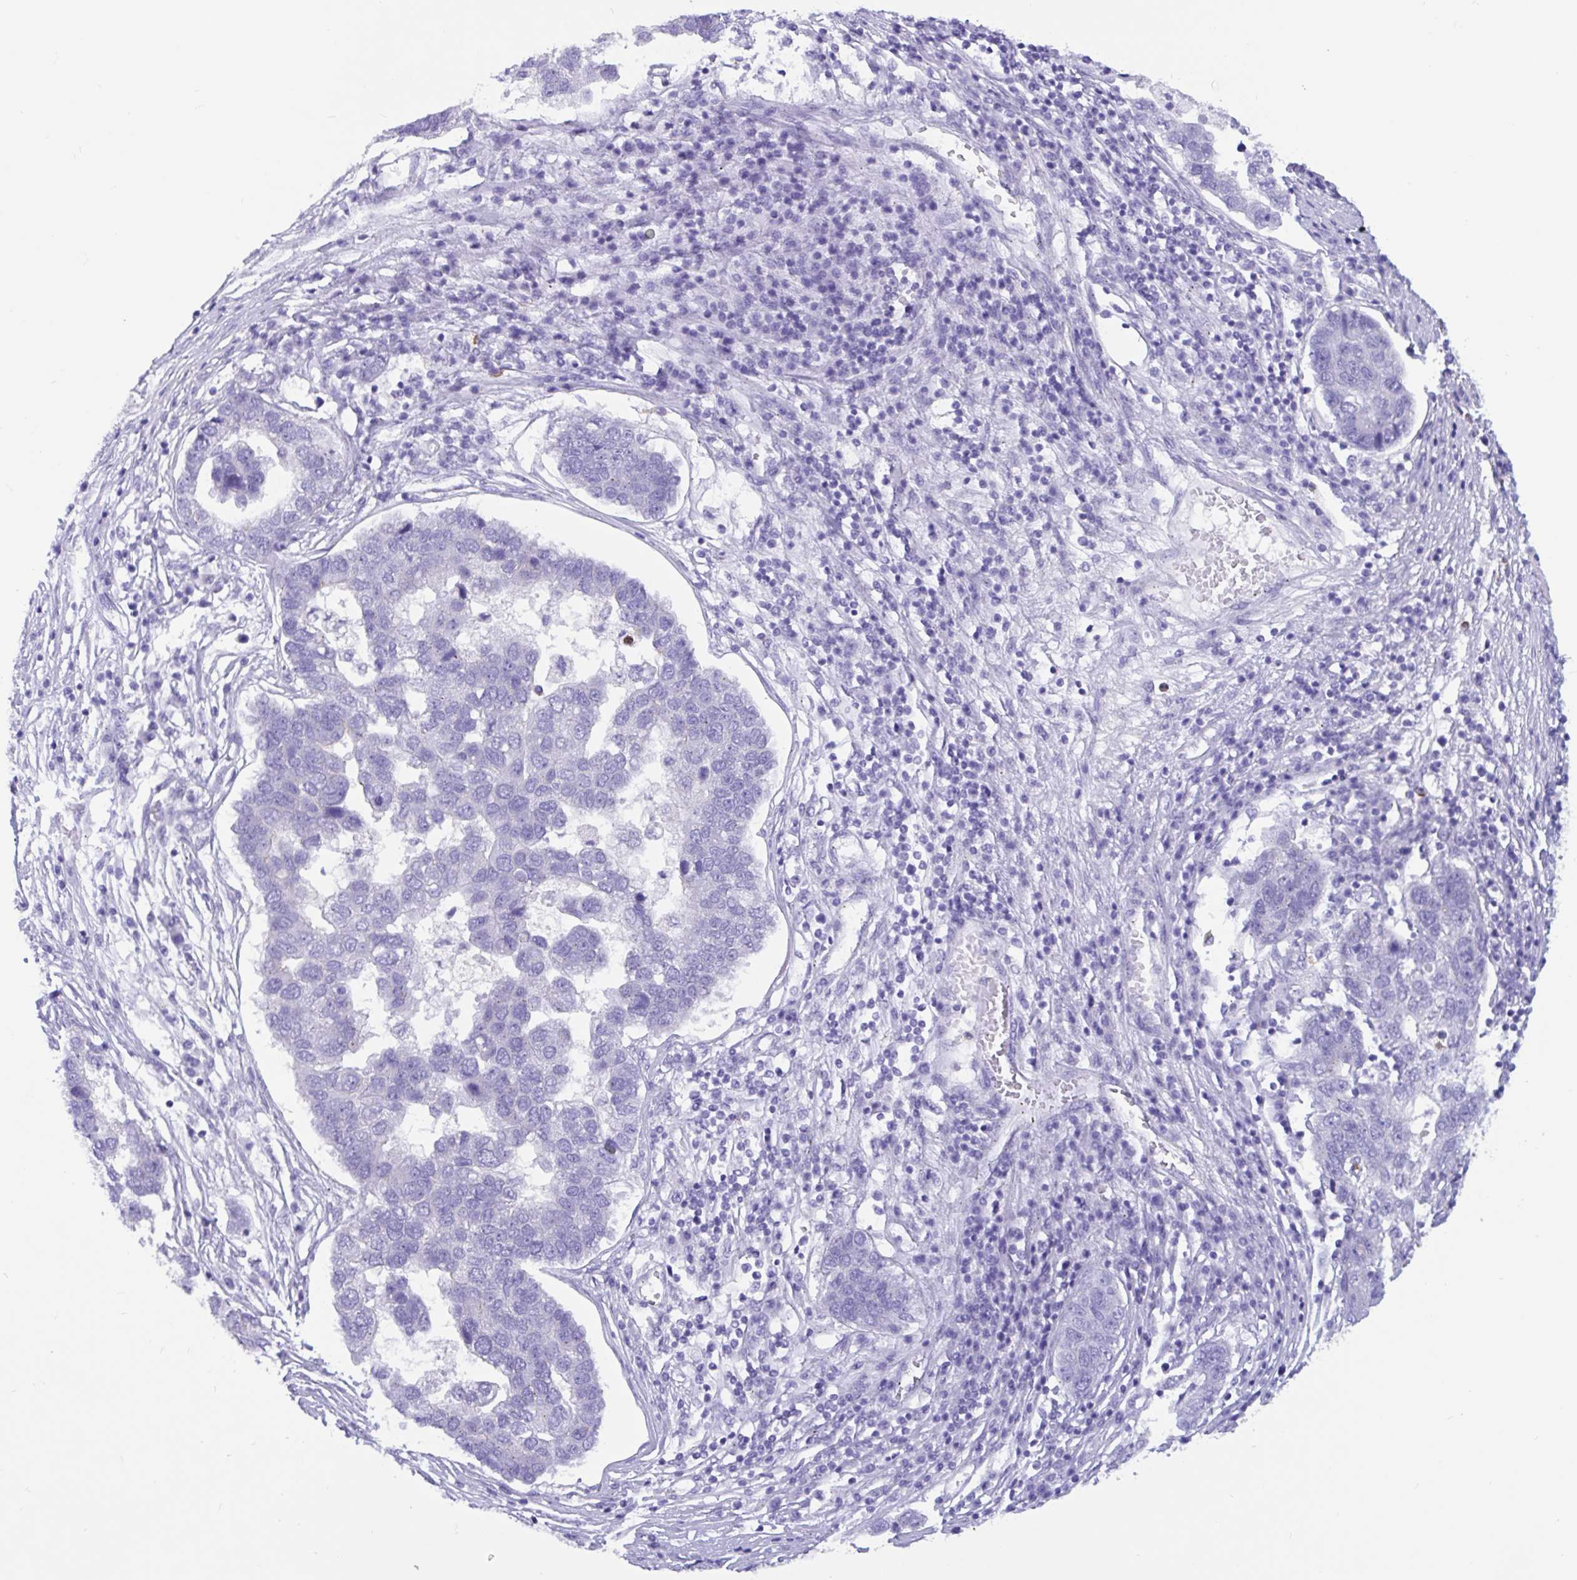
{"staining": {"intensity": "negative", "quantity": "none", "location": "none"}, "tissue": "pancreatic cancer", "cell_type": "Tumor cells", "image_type": "cancer", "snomed": [{"axis": "morphology", "description": "Adenocarcinoma, NOS"}, {"axis": "topography", "description": "Pancreas"}], "caption": "This photomicrograph is of pancreatic adenocarcinoma stained with immunohistochemistry (IHC) to label a protein in brown with the nuclei are counter-stained blue. There is no expression in tumor cells.", "gene": "RNASE3", "patient": {"sex": "female", "age": 61}}